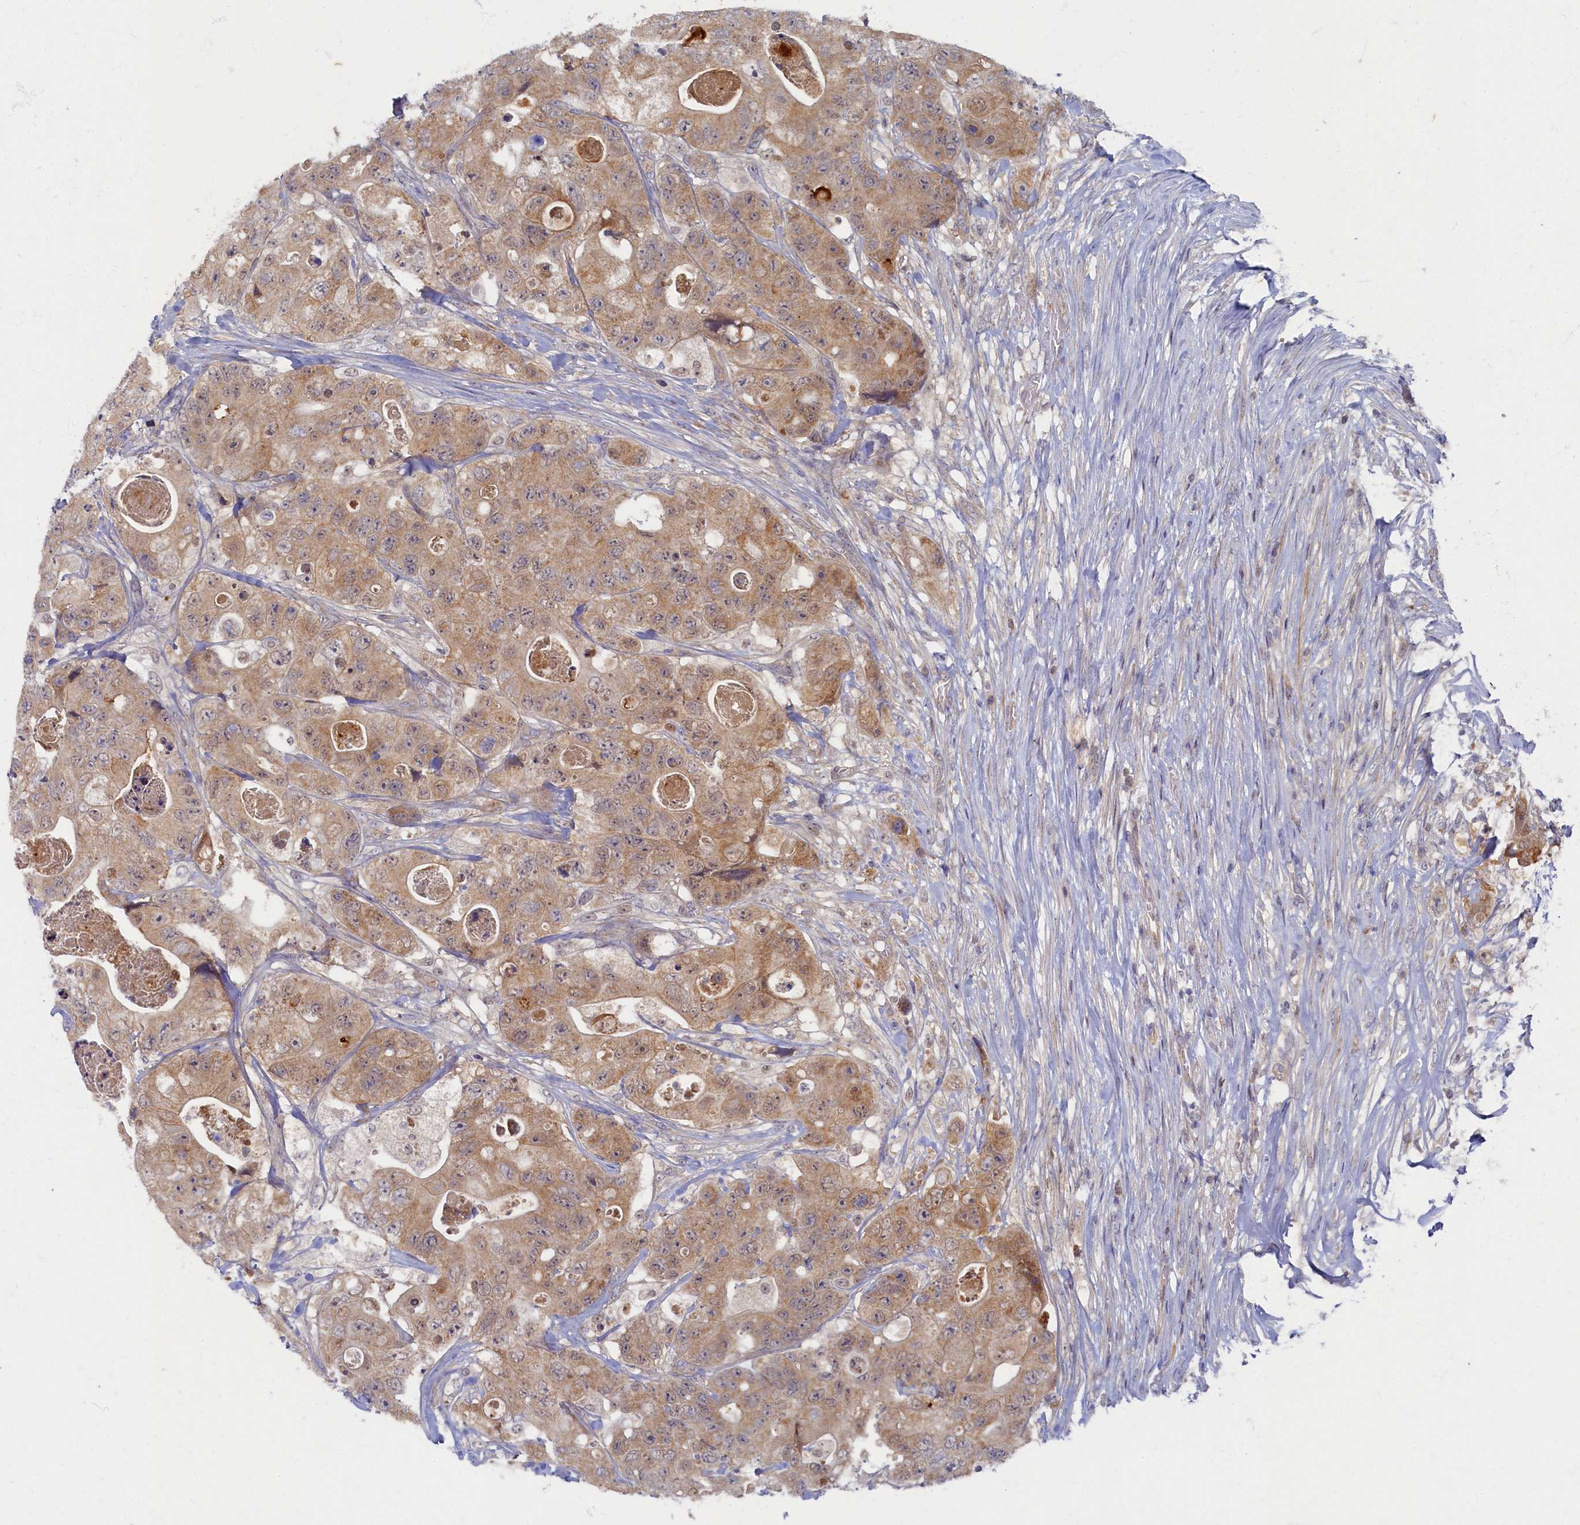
{"staining": {"intensity": "moderate", "quantity": "25%-75%", "location": "cytoplasmic/membranous"}, "tissue": "colorectal cancer", "cell_type": "Tumor cells", "image_type": "cancer", "snomed": [{"axis": "morphology", "description": "Adenocarcinoma, NOS"}, {"axis": "topography", "description": "Colon"}], "caption": "Approximately 25%-75% of tumor cells in adenocarcinoma (colorectal) exhibit moderate cytoplasmic/membranous protein positivity as visualized by brown immunohistochemical staining.", "gene": "WDR59", "patient": {"sex": "female", "age": 46}}